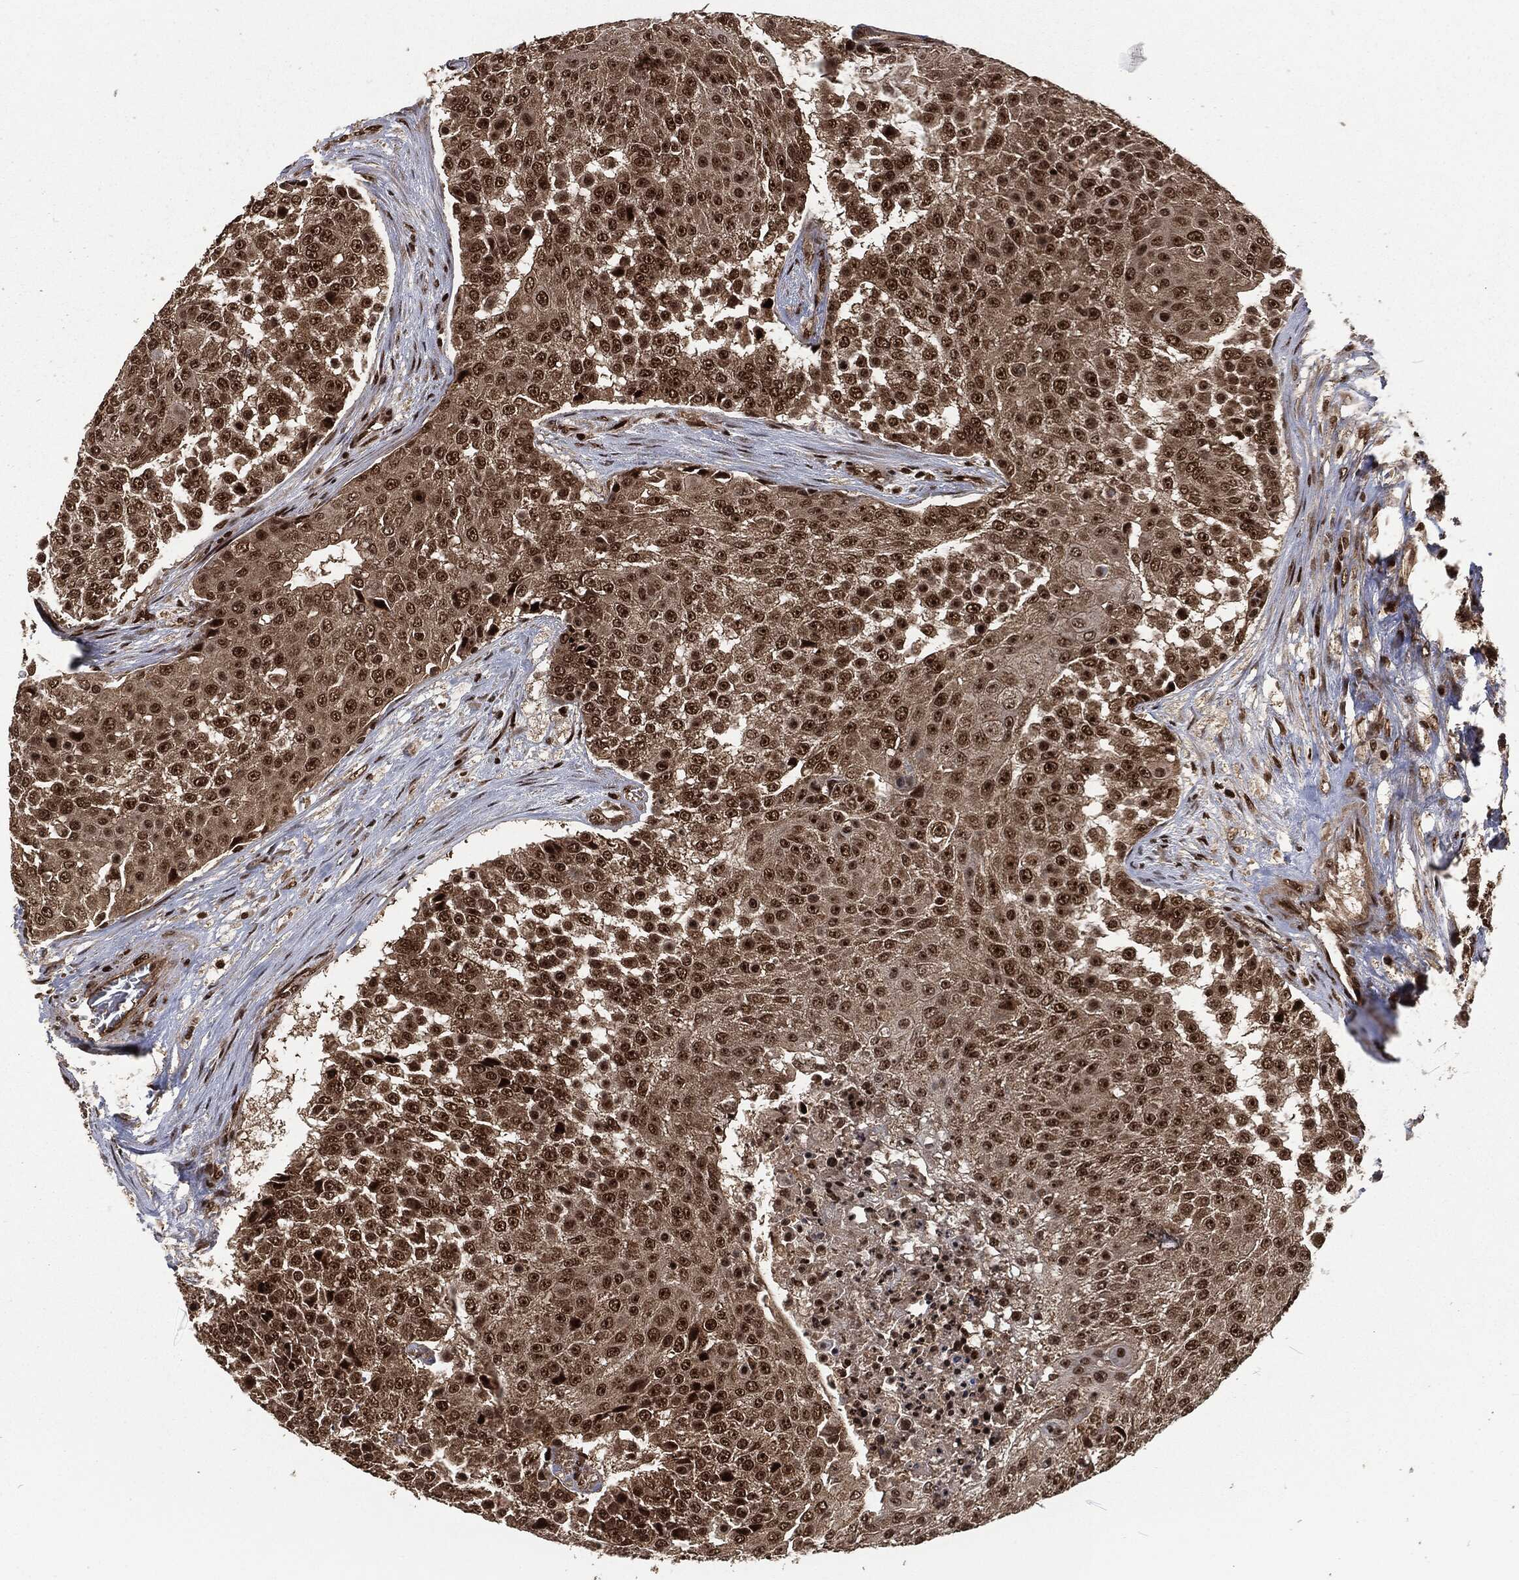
{"staining": {"intensity": "strong", "quantity": "25%-75%", "location": "nuclear"}, "tissue": "urothelial cancer", "cell_type": "Tumor cells", "image_type": "cancer", "snomed": [{"axis": "morphology", "description": "Urothelial carcinoma, High grade"}, {"axis": "topography", "description": "Urinary bladder"}], "caption": "Approximately 25%-75% of tumor cells in human urothelial carcinoma (high-grade) reveal strong nuclear protein staining as visualized by brown immunohistochemical staining.", "gene": "NGRN", "patient": {"sex": "female", "age": 63}}